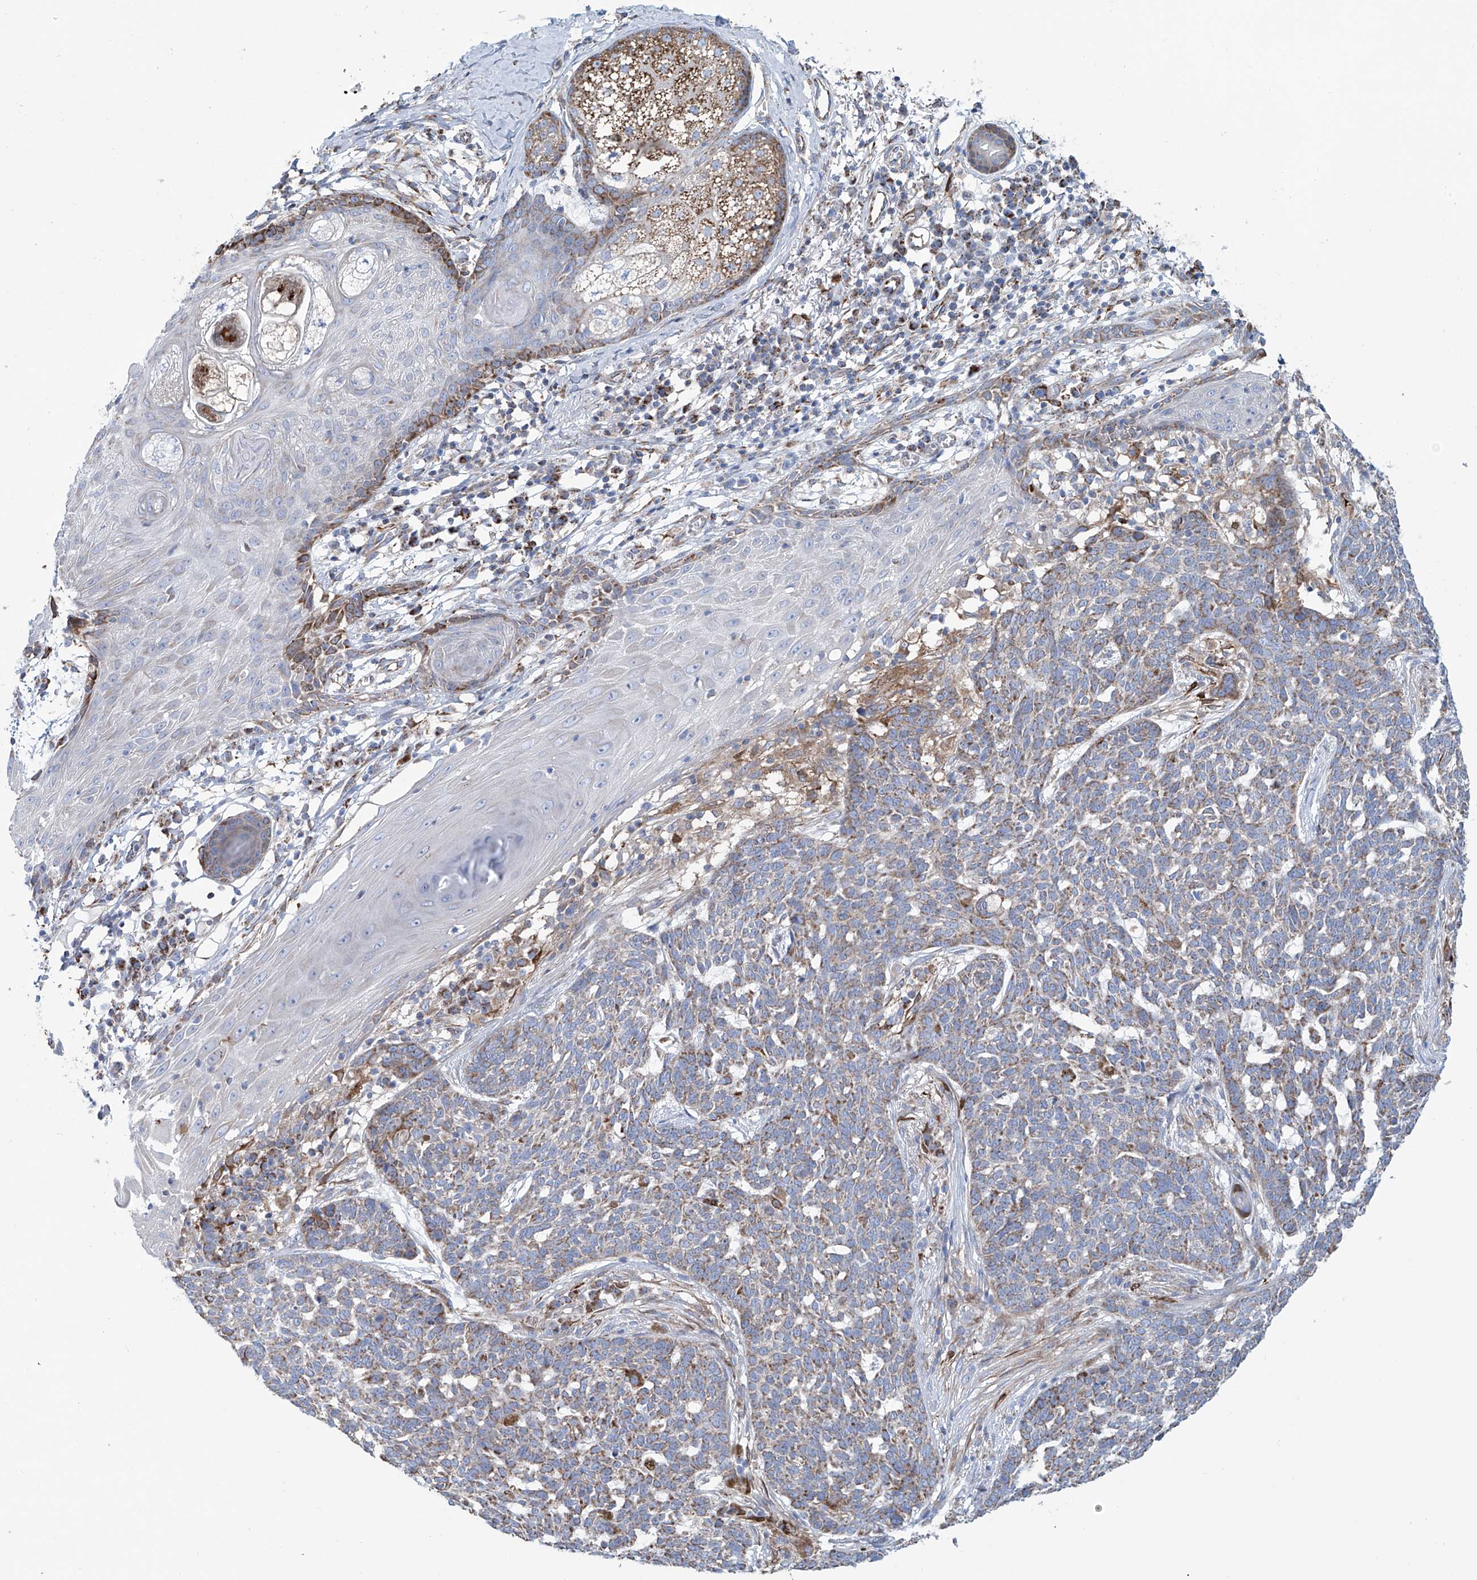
{"staining": {"intensity": "moderate", "quantity": "25%-75%", "location": "cytoplasmic/membranous"}, "tissue": "skin cancer", "cell_type": "Tumor cells", "image_type": "cancer", "snomed": [{"axis": "morphology", "description": "Basal cell carcinoma"}, {"axis": "topography", "description": "Skin"}], "caption": "Immunohistochemistry (IHC) micrograph of basal cell carcinoma (skin) stained for a protein (brown), which reveals medium levels of moderate cytoplasmic/membranous expression in approximately 25%-75% of tumor cells.", "gene": "ALDH6A1", "patient": {"sex": "male", "age": 85}}